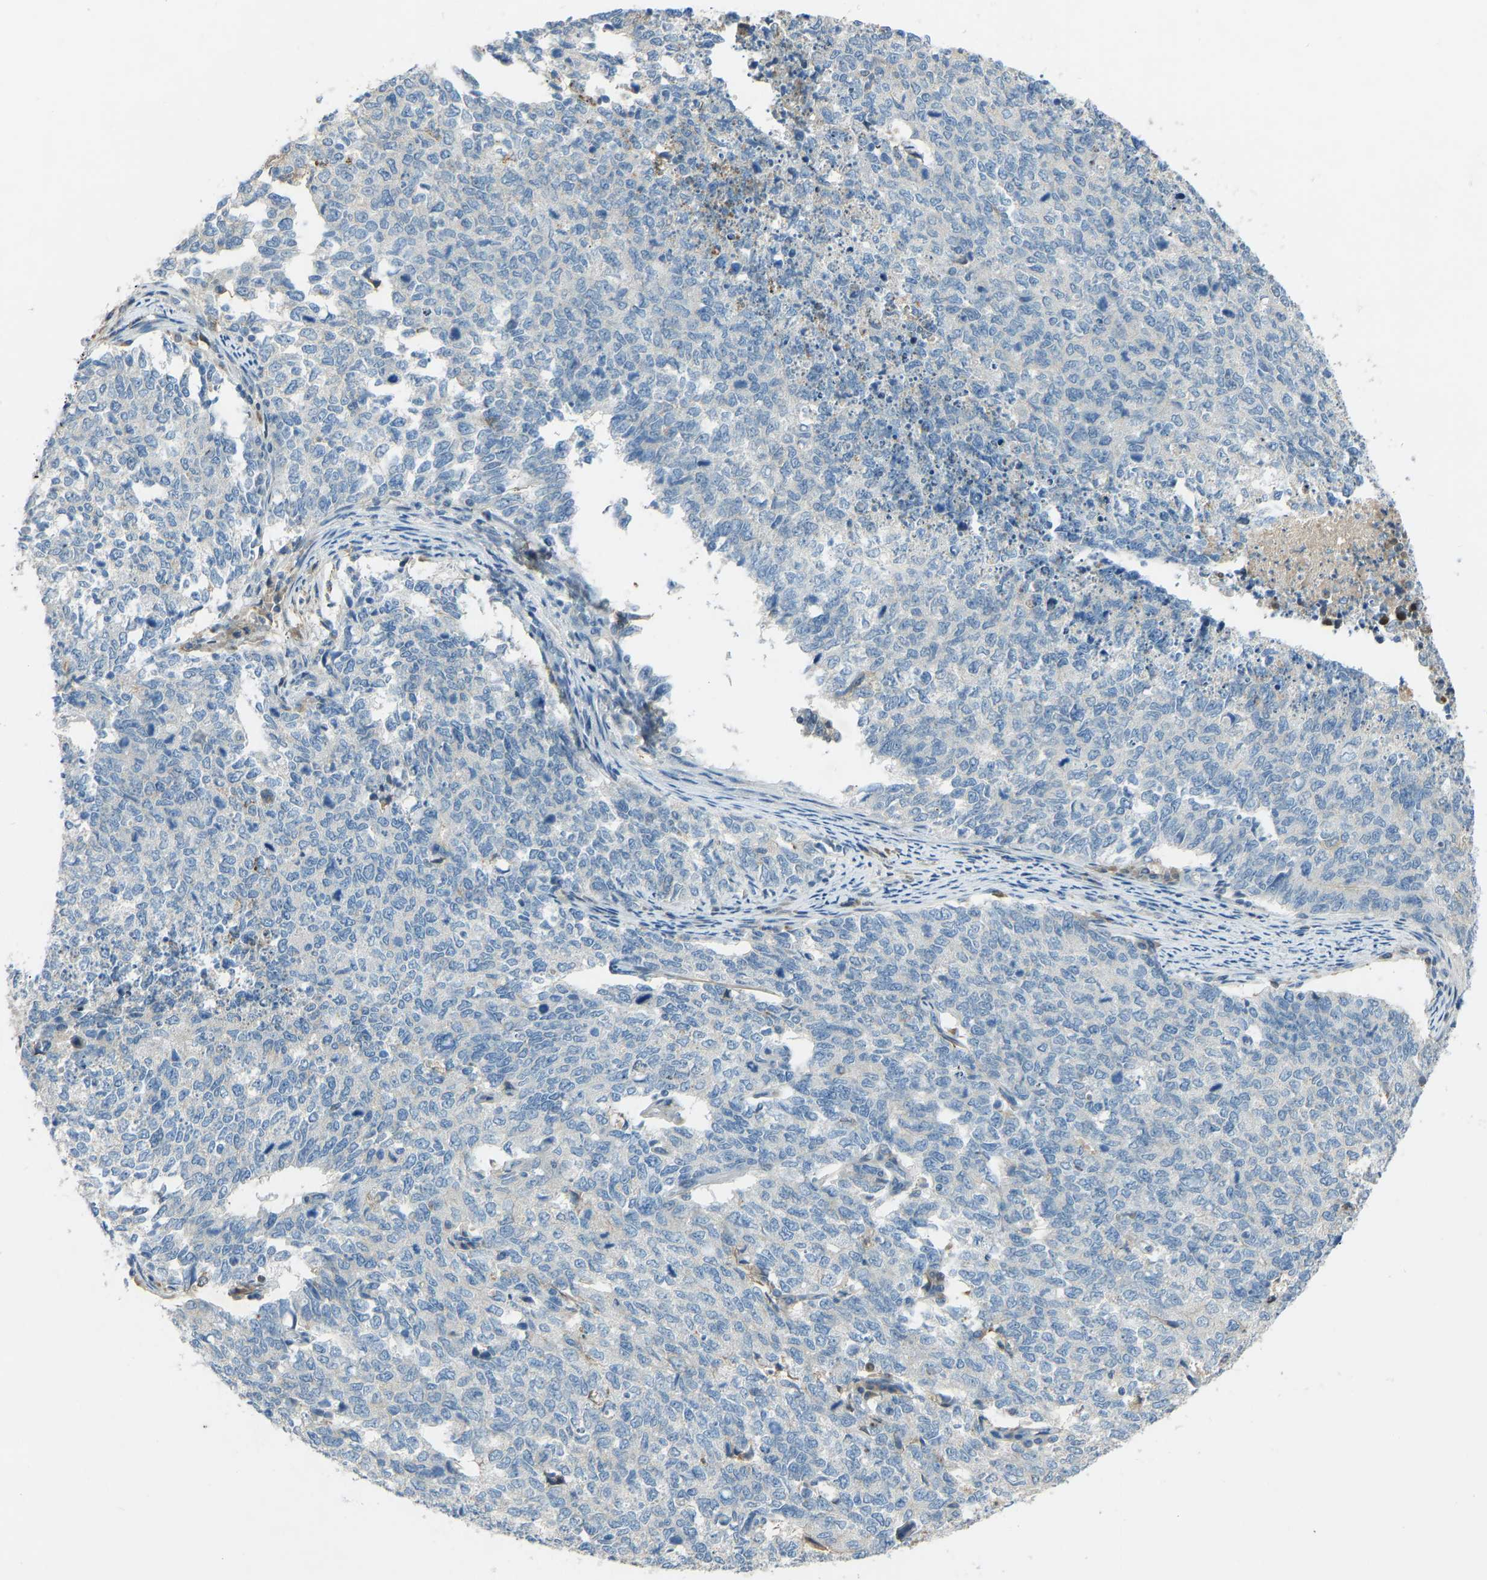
{"staining": {"intensity": "negative", "quantity": "none", "location": "none"}, "tissue": "cervical cancer", "cell_type": "Tumor cells", "image_type": "cancer", "snomed": [{"axis": "morphology", "description": "Squamous cell carcinoma, NOS"}, {"axis": "topography", "description": "Cervix"}], "caption": "DAB immunohistochemical staining of human cervical cancer (squamous cell carcinoma) shows no significant staining in tumor cells. (DAB (3,3'-diaminobenzidine) IHC visualized using brightfield microscopy, high magnification).", "gene": "FBLN2", "patient": {"sex": "female", "age": 63}}